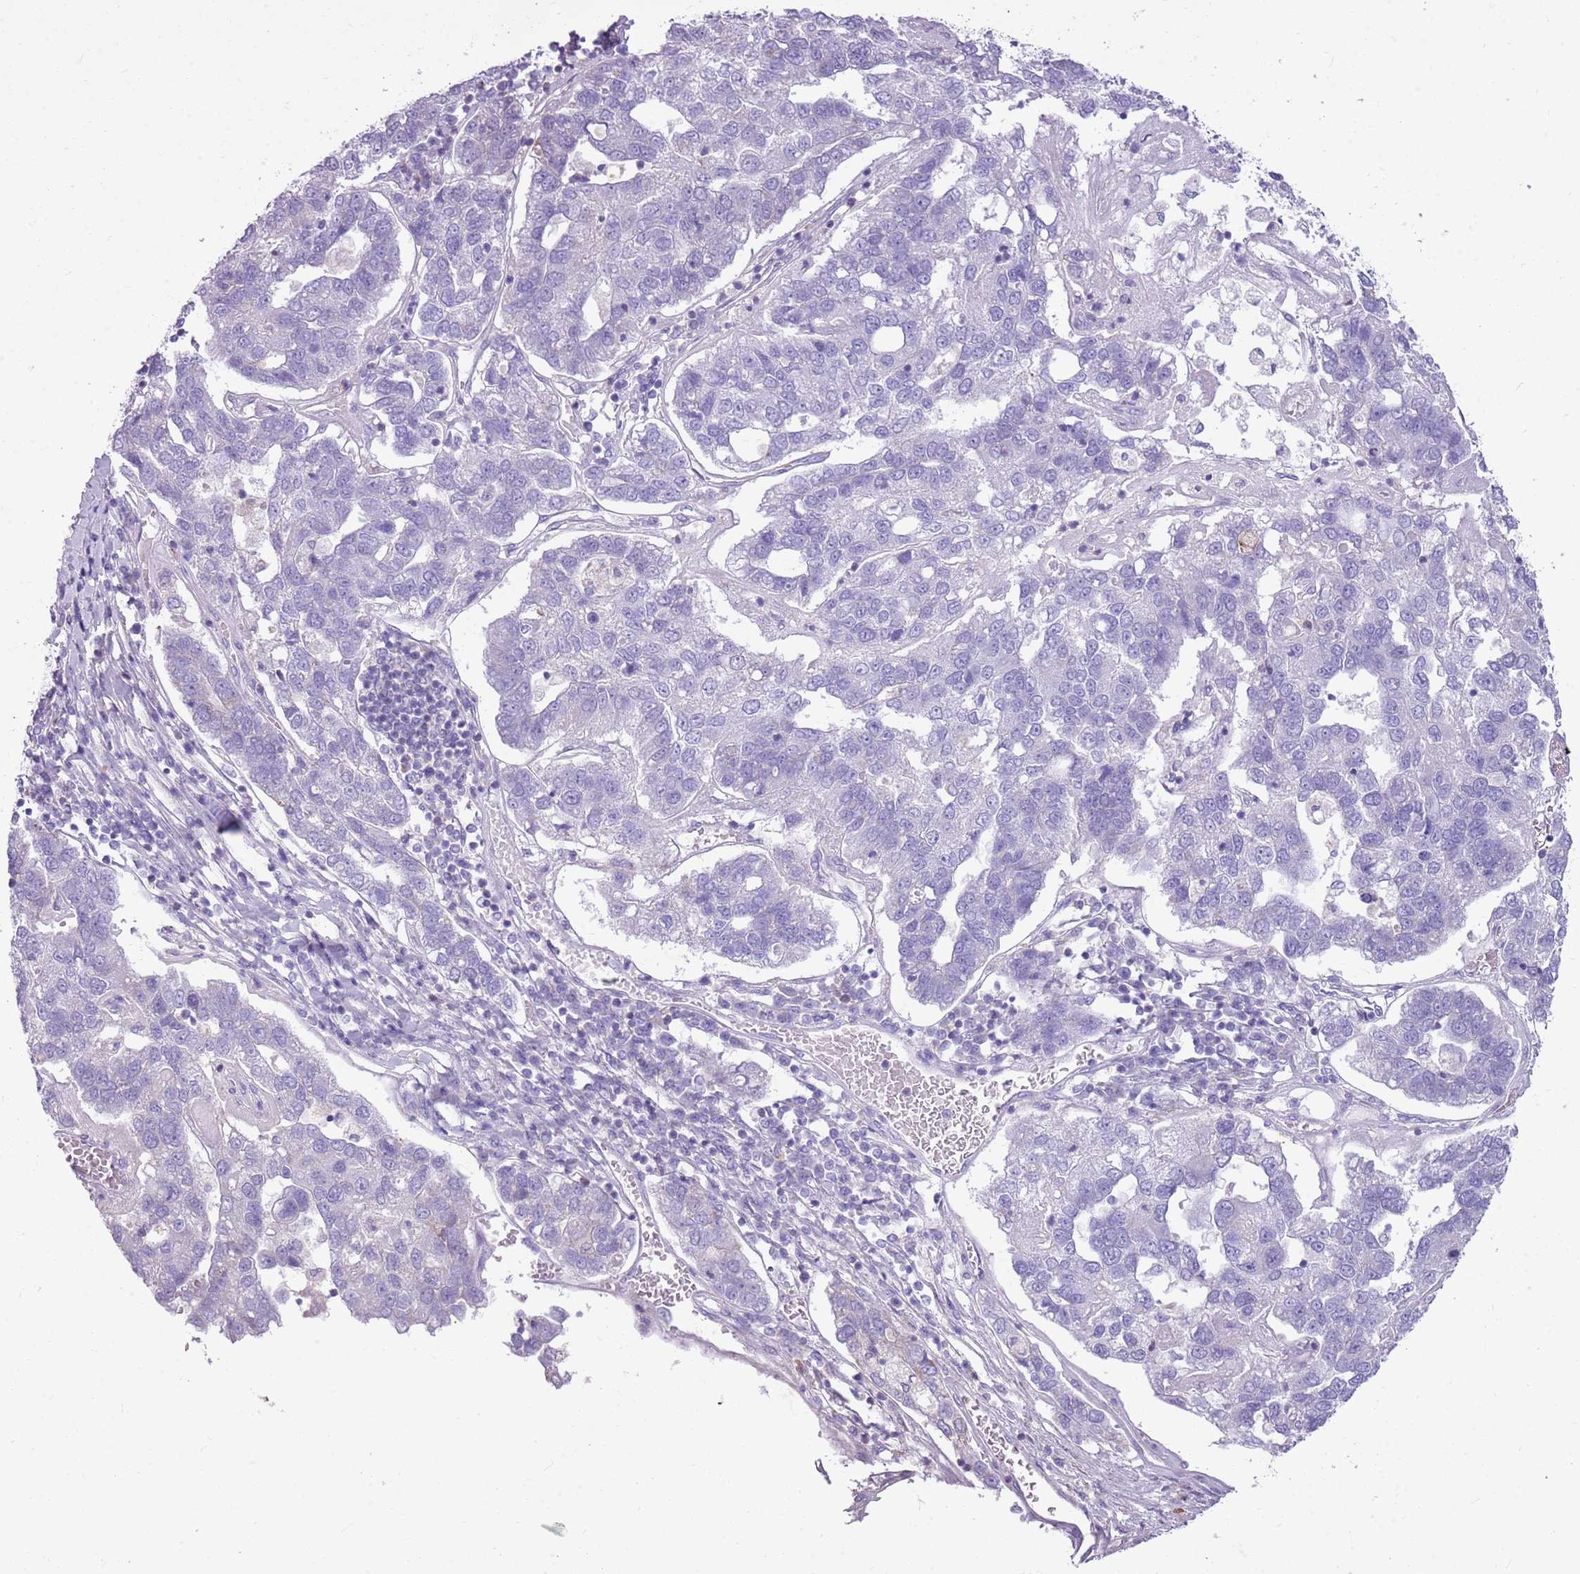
{"staining": {"intensity": "negative", "quantity": "none", "location": "none"}, "tissue": "pancreatic cancer", "cell_type": "Tumor cells", "image_type": "cancer", "snomed": [{"axis": "morphology", "description": "Adenocarcinoma, NOS"}, {"axis": "topography", "description": "Pancreas"}], "caption": "The immunohistochemistry histopathology image has no significant staining in tumor cells of adenocarcinoma (pancreatic) tissue.", "gene": "CNPPD1", "patient": {"sex": "female", "age": 61}}